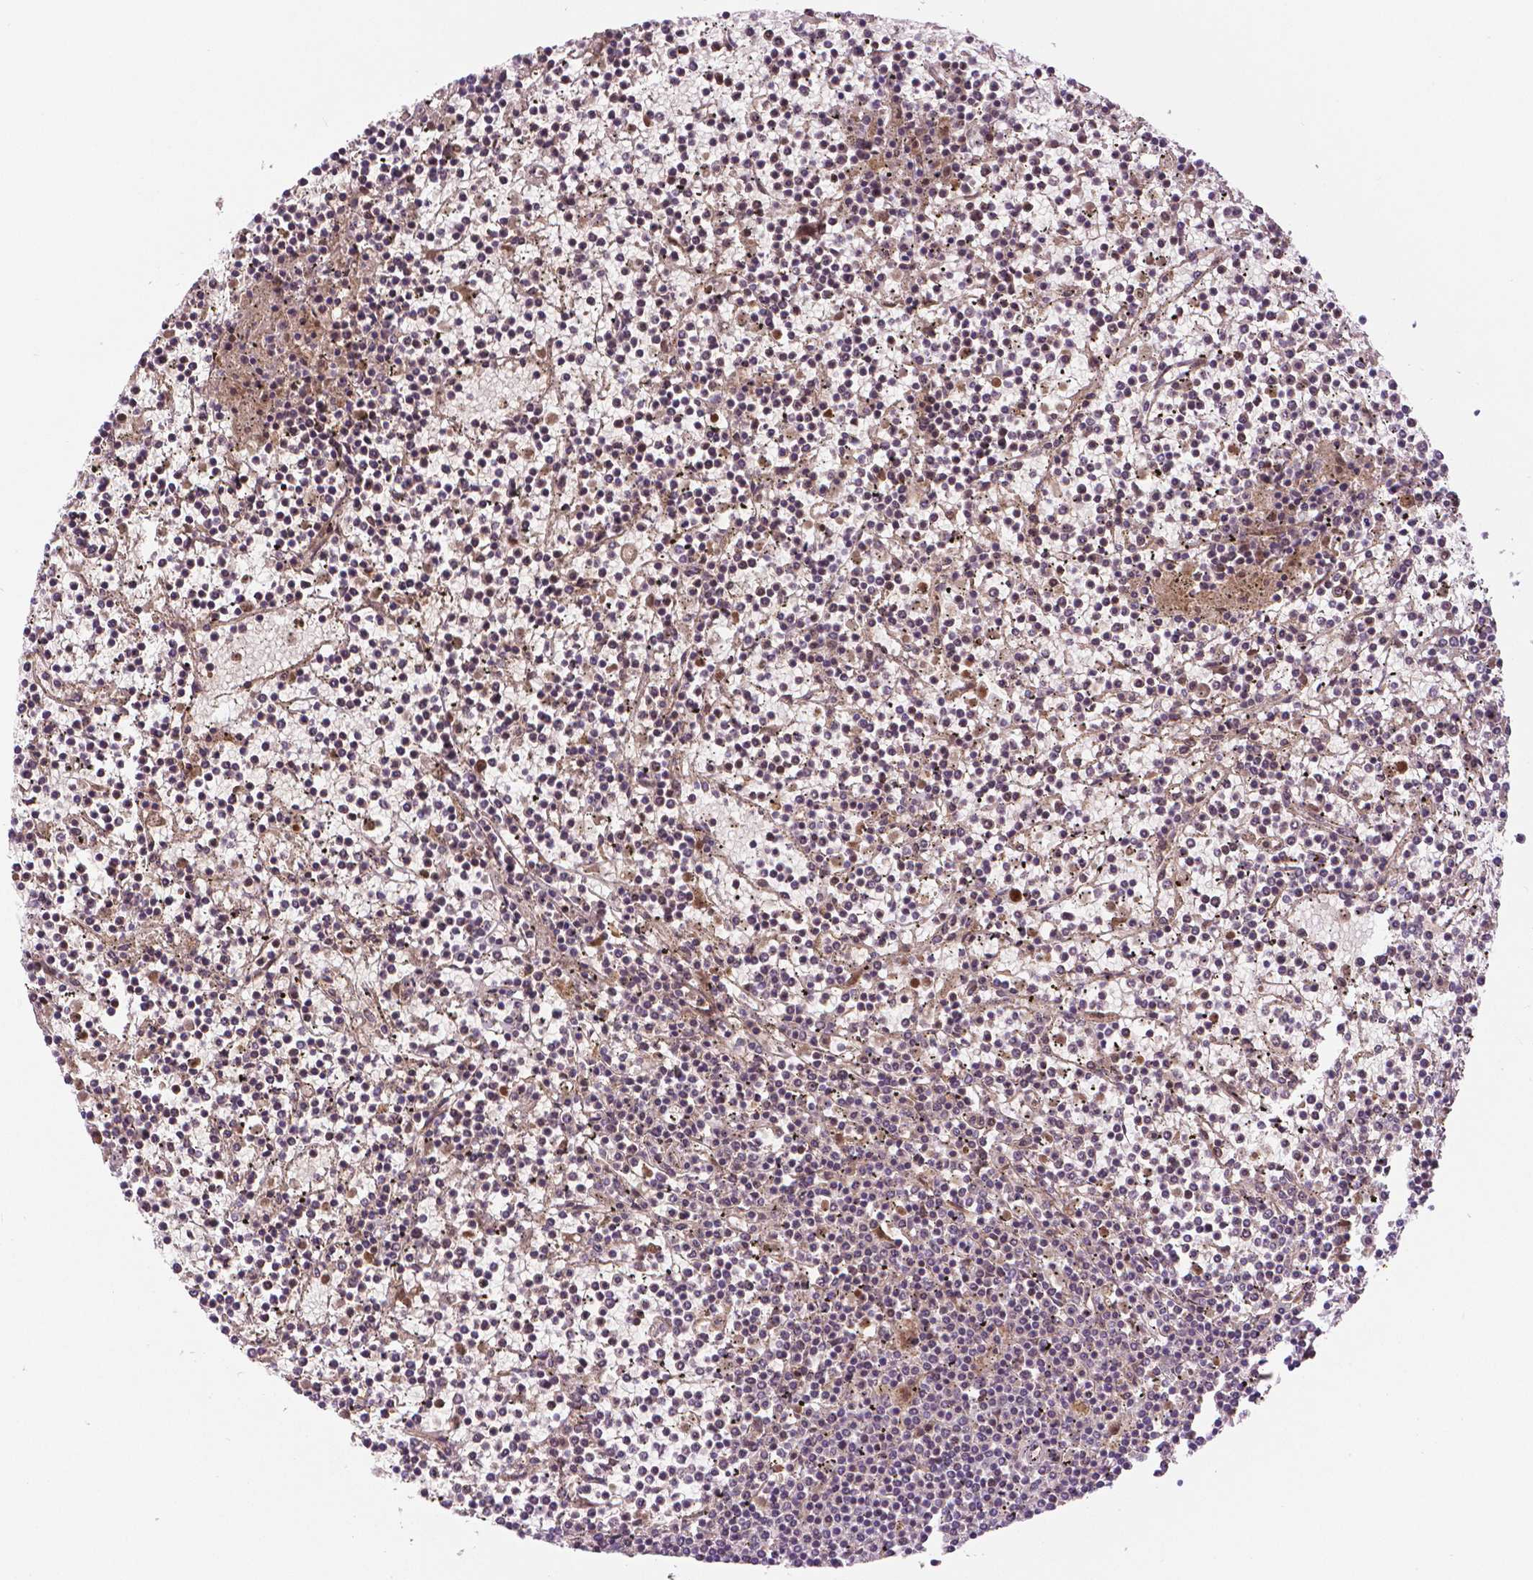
{"staining": {"intensity": "negative", "quantity": "none", "location": "none"}, "tissue": "lymphoma", "cell_type": "Tumor cells", "image_type": "cancer", "snomed": [{"axis": "morphology", "description": "Malignant lymphoma, non-Hodgkin's type, Low grade"}, {"axis": "topography", "description": "Spleen"}], "caption": "DAB immunohistochemical staining of lymphoma displays no significant positivity in tumor cells.", "gene": "FLT1", "patient": {"sex": "female", "age": 19}}